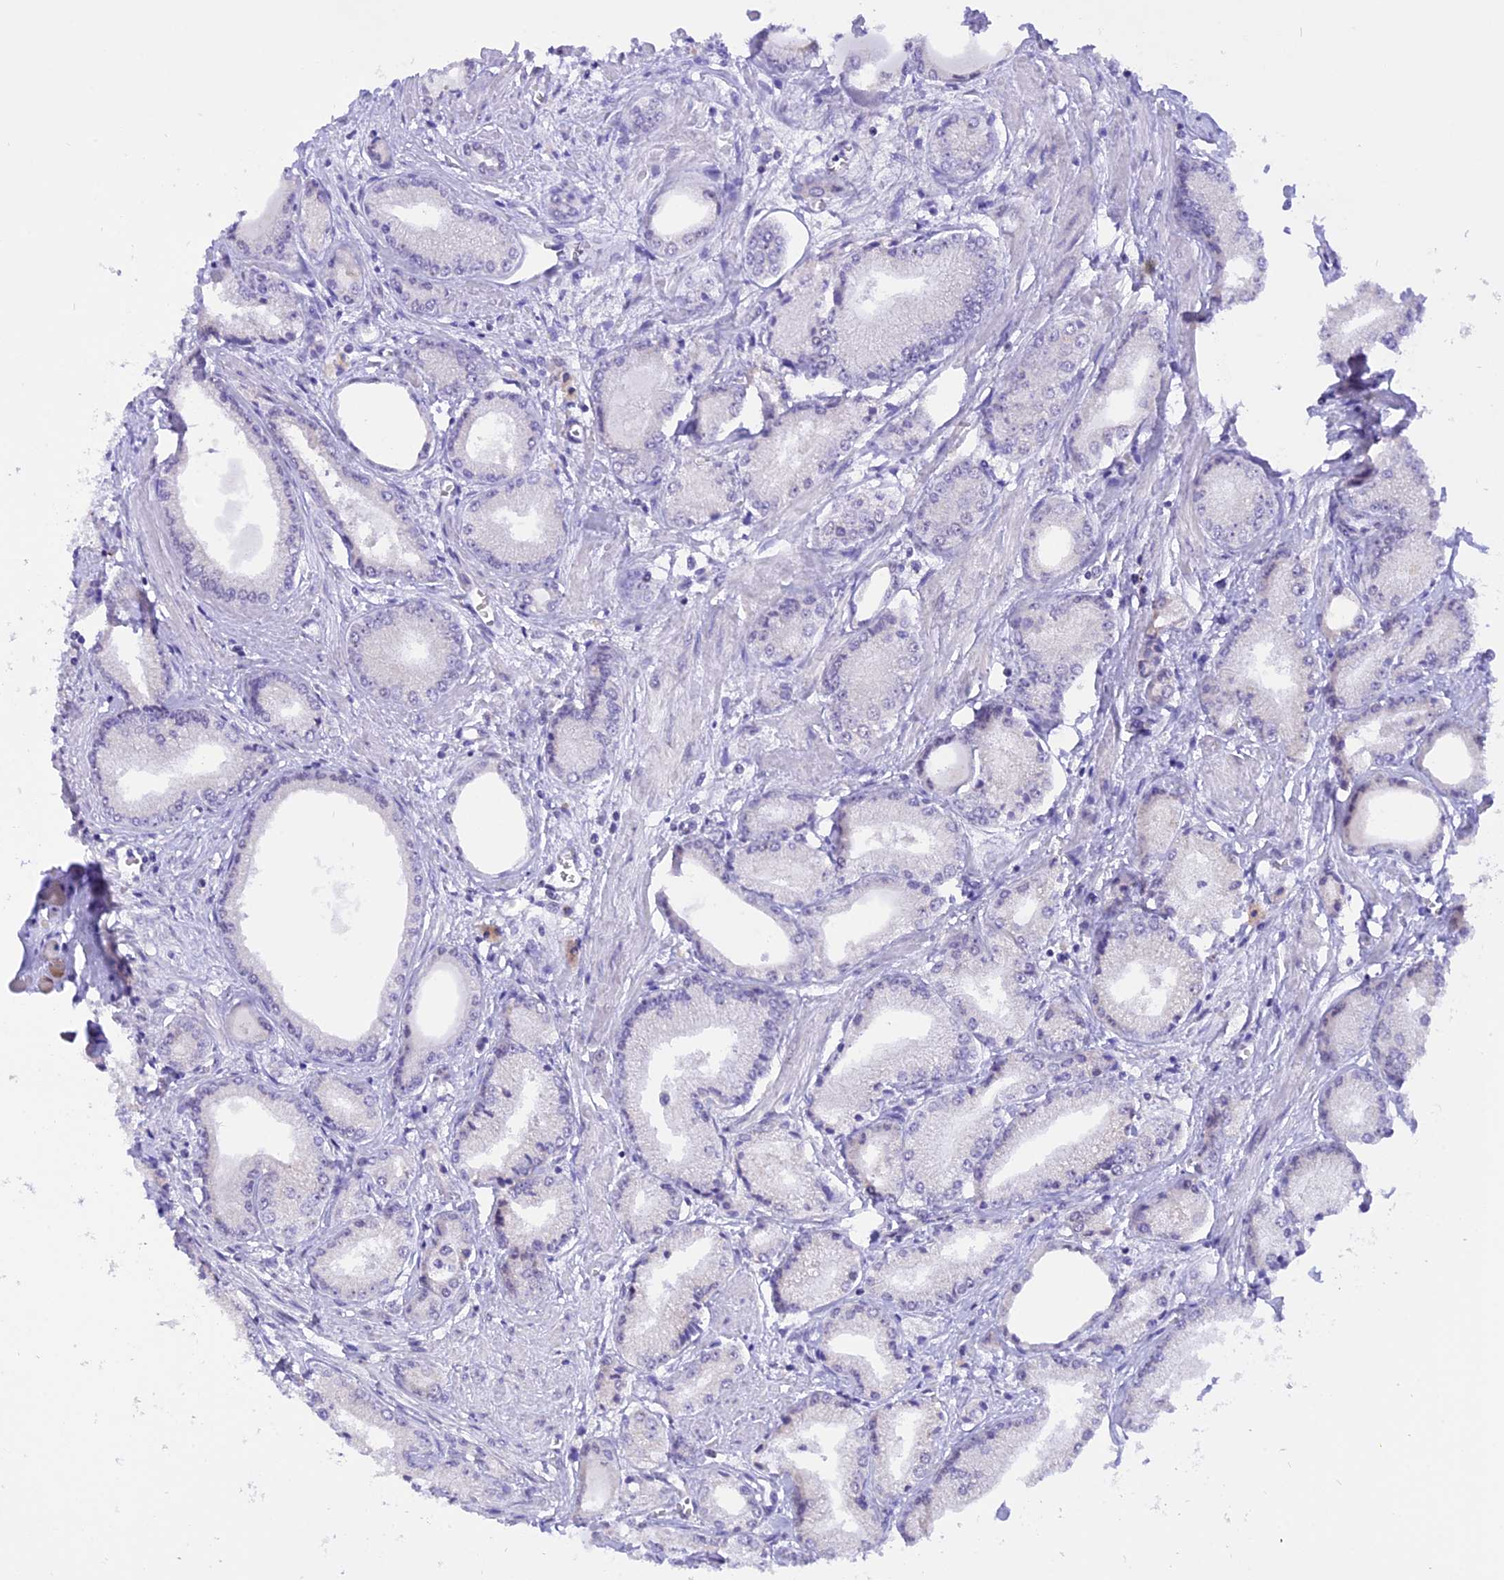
{"staining": {"intensity": "negative", "quantity": "none", "location": "none"}, "tissue": "prostate cancer", "cell_type": "Tumor cells", "image_type": "cancer", "snomed": [{"axis": "morphology", "description": "Adenocarcinoma, Low grade"}, {"axis": "topography", "description": "Prostate"}], "caption": "Tumor cells show no significant protein expression in prostate cancer (low-grade adenocarcinoma).", "gene": "AHSP", "patient": {"sex": "male", "age": 60}}